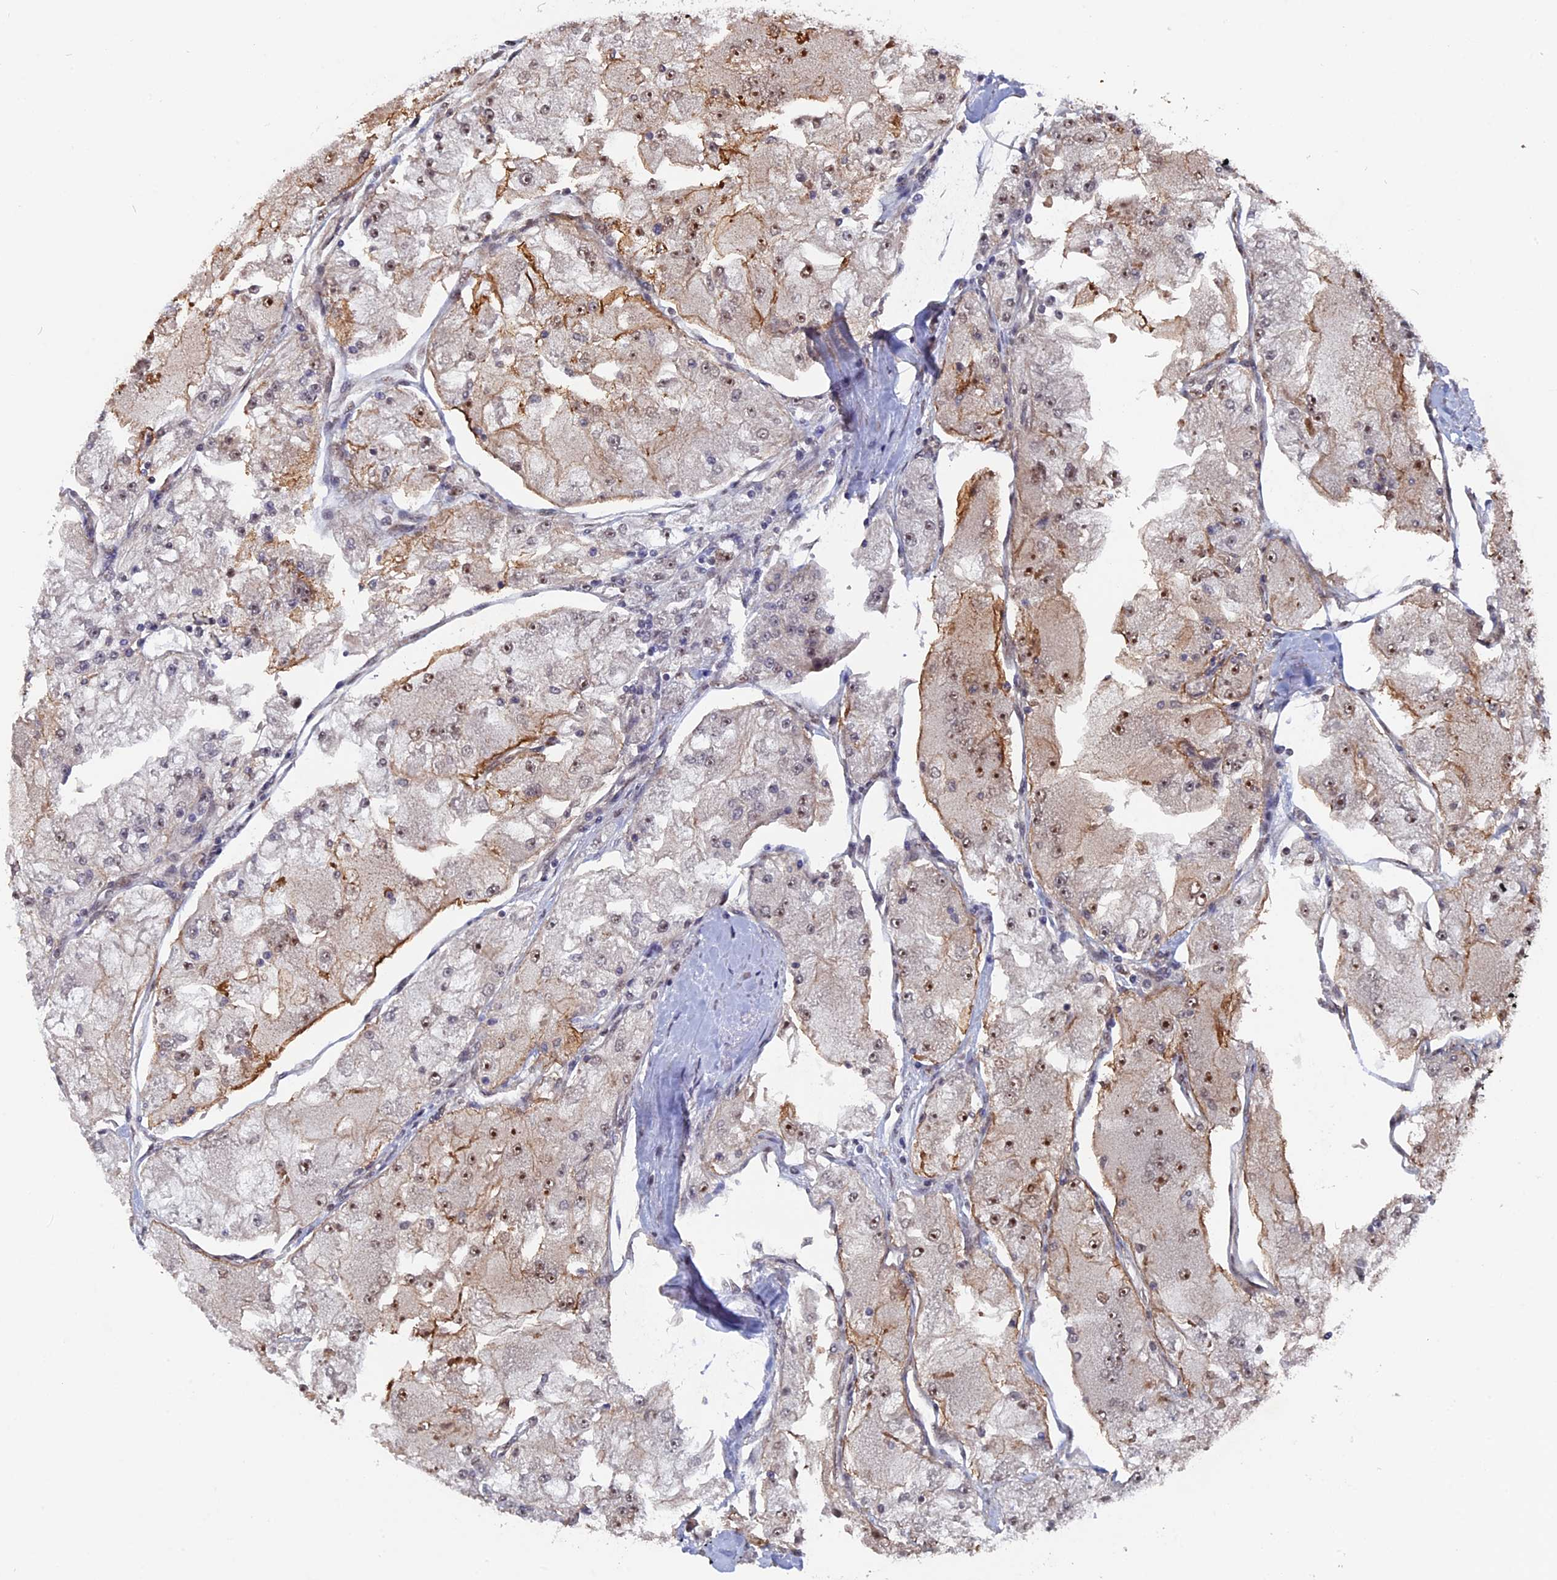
{"staining": {"intensity": "moderate", "quantity": "<25%", "location": "nuclear"}, "tissue": "renal cancer", "cell_type": "Tumor cells", "image_type": "cancer", "snomed": [{"axis": "morphology", "description": "Adenocarcinoma, NOS"}, {"axis": "topography", "description": "Kidney"}], "caption": "Immunohistochemistry (IHC) (DAB (3,3'-diaminobenzidine)) staining of renal cancer reveals moderate nuclear protein expression in about <25% of tumor cells.", "gene": "NOSIP", "patient": {"sex": "female", "age": 72}}